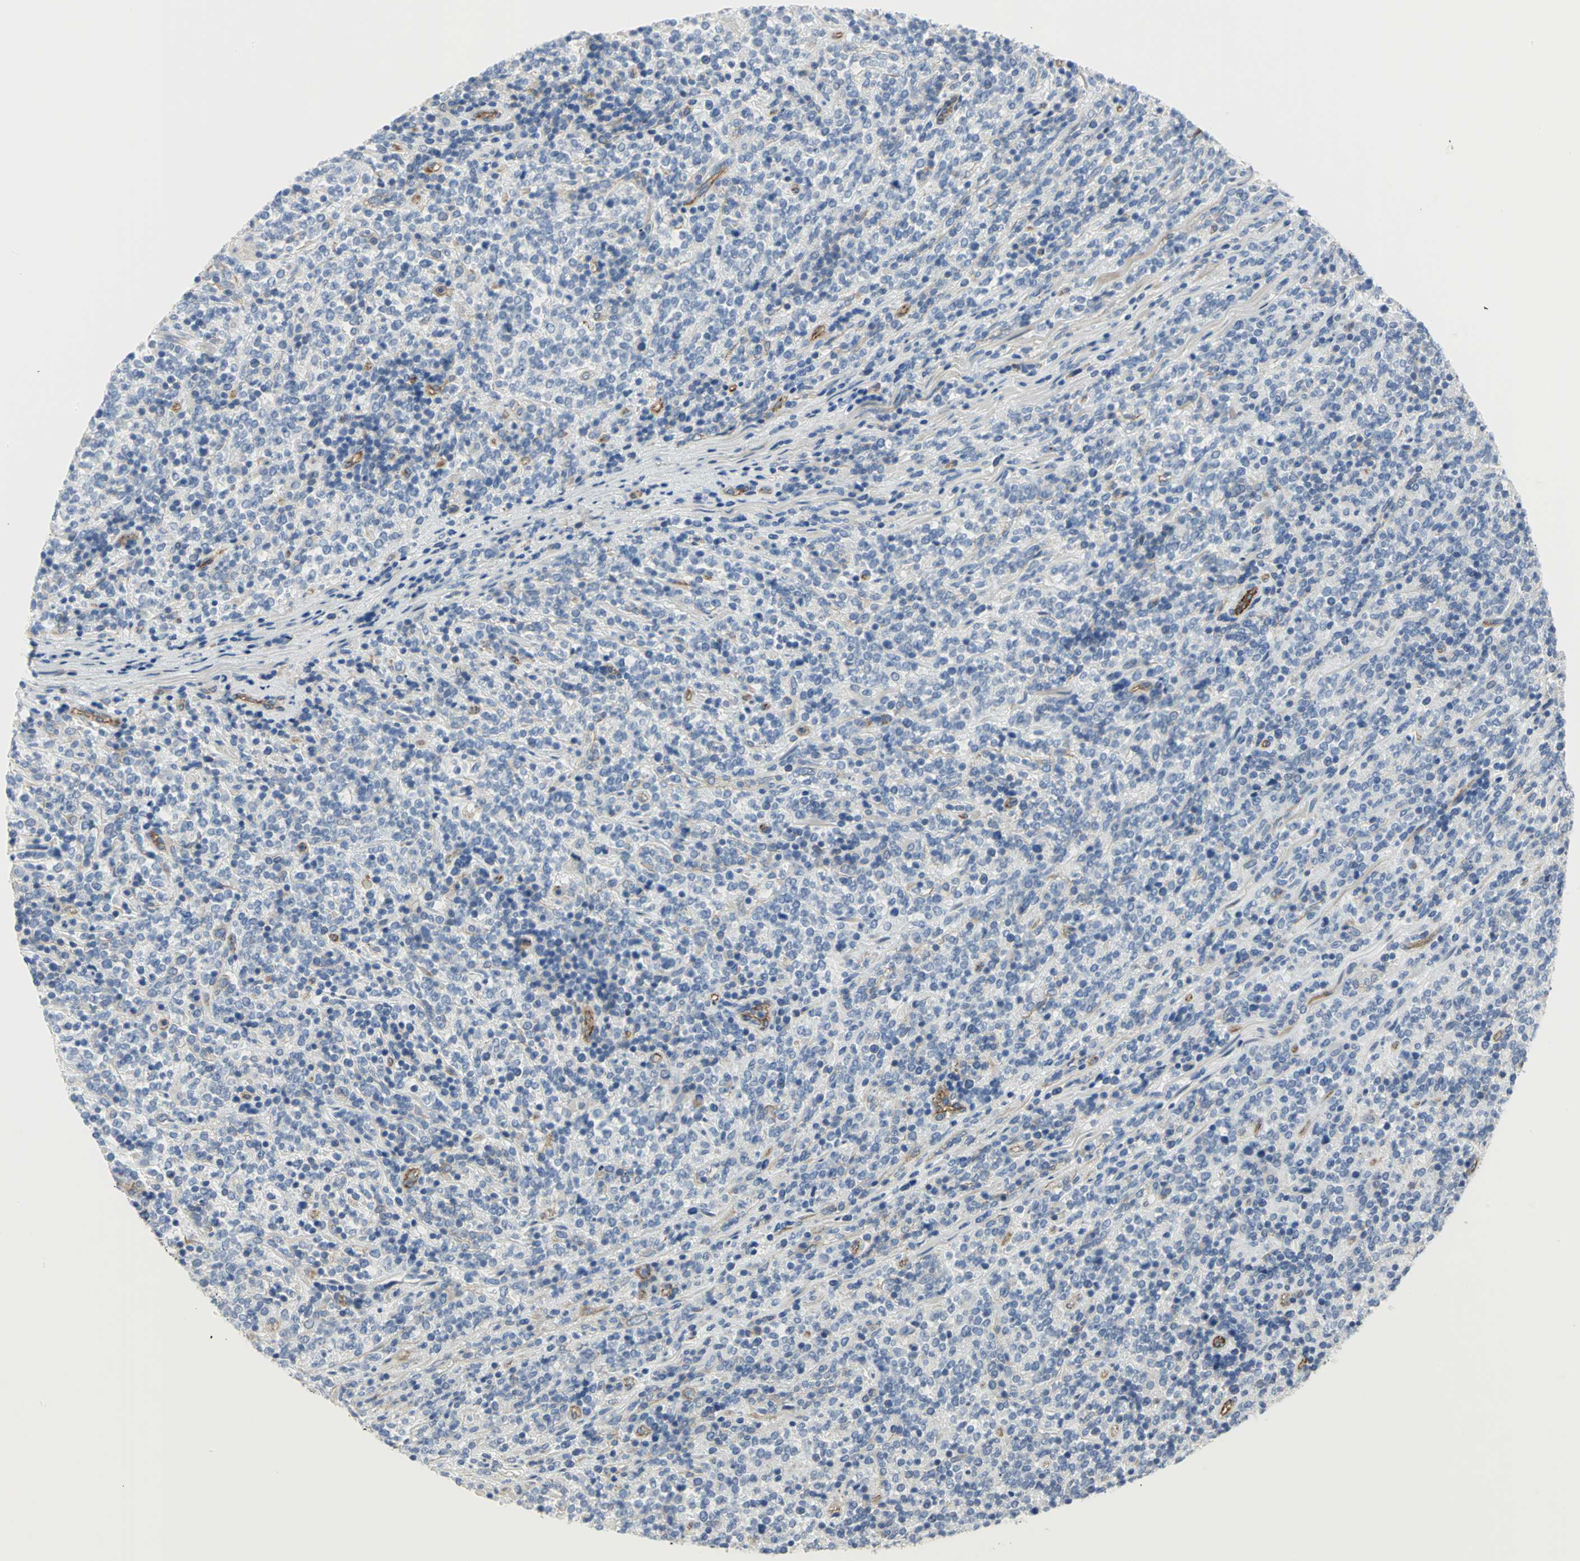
{"staining": {"intensity": "negative", "quantity": "none", "location": "none"}, "tissue": "lymphoma", "cell_type": "Tumor cells", "image_type": "cancer", "snomed": [{"axis": "morphology", "description": "Malignant lymphoma, non-Hodgkin's type, High grade"}, {"axis": "topography", "description": "Soft tissue"}], "caption": "There is no significant staining in tumor cells of malignant lymphoma, non-Hodgkin's type (high-grade).", "gene": "FLNB", "patient": {"sex": "male", "age": 18}}